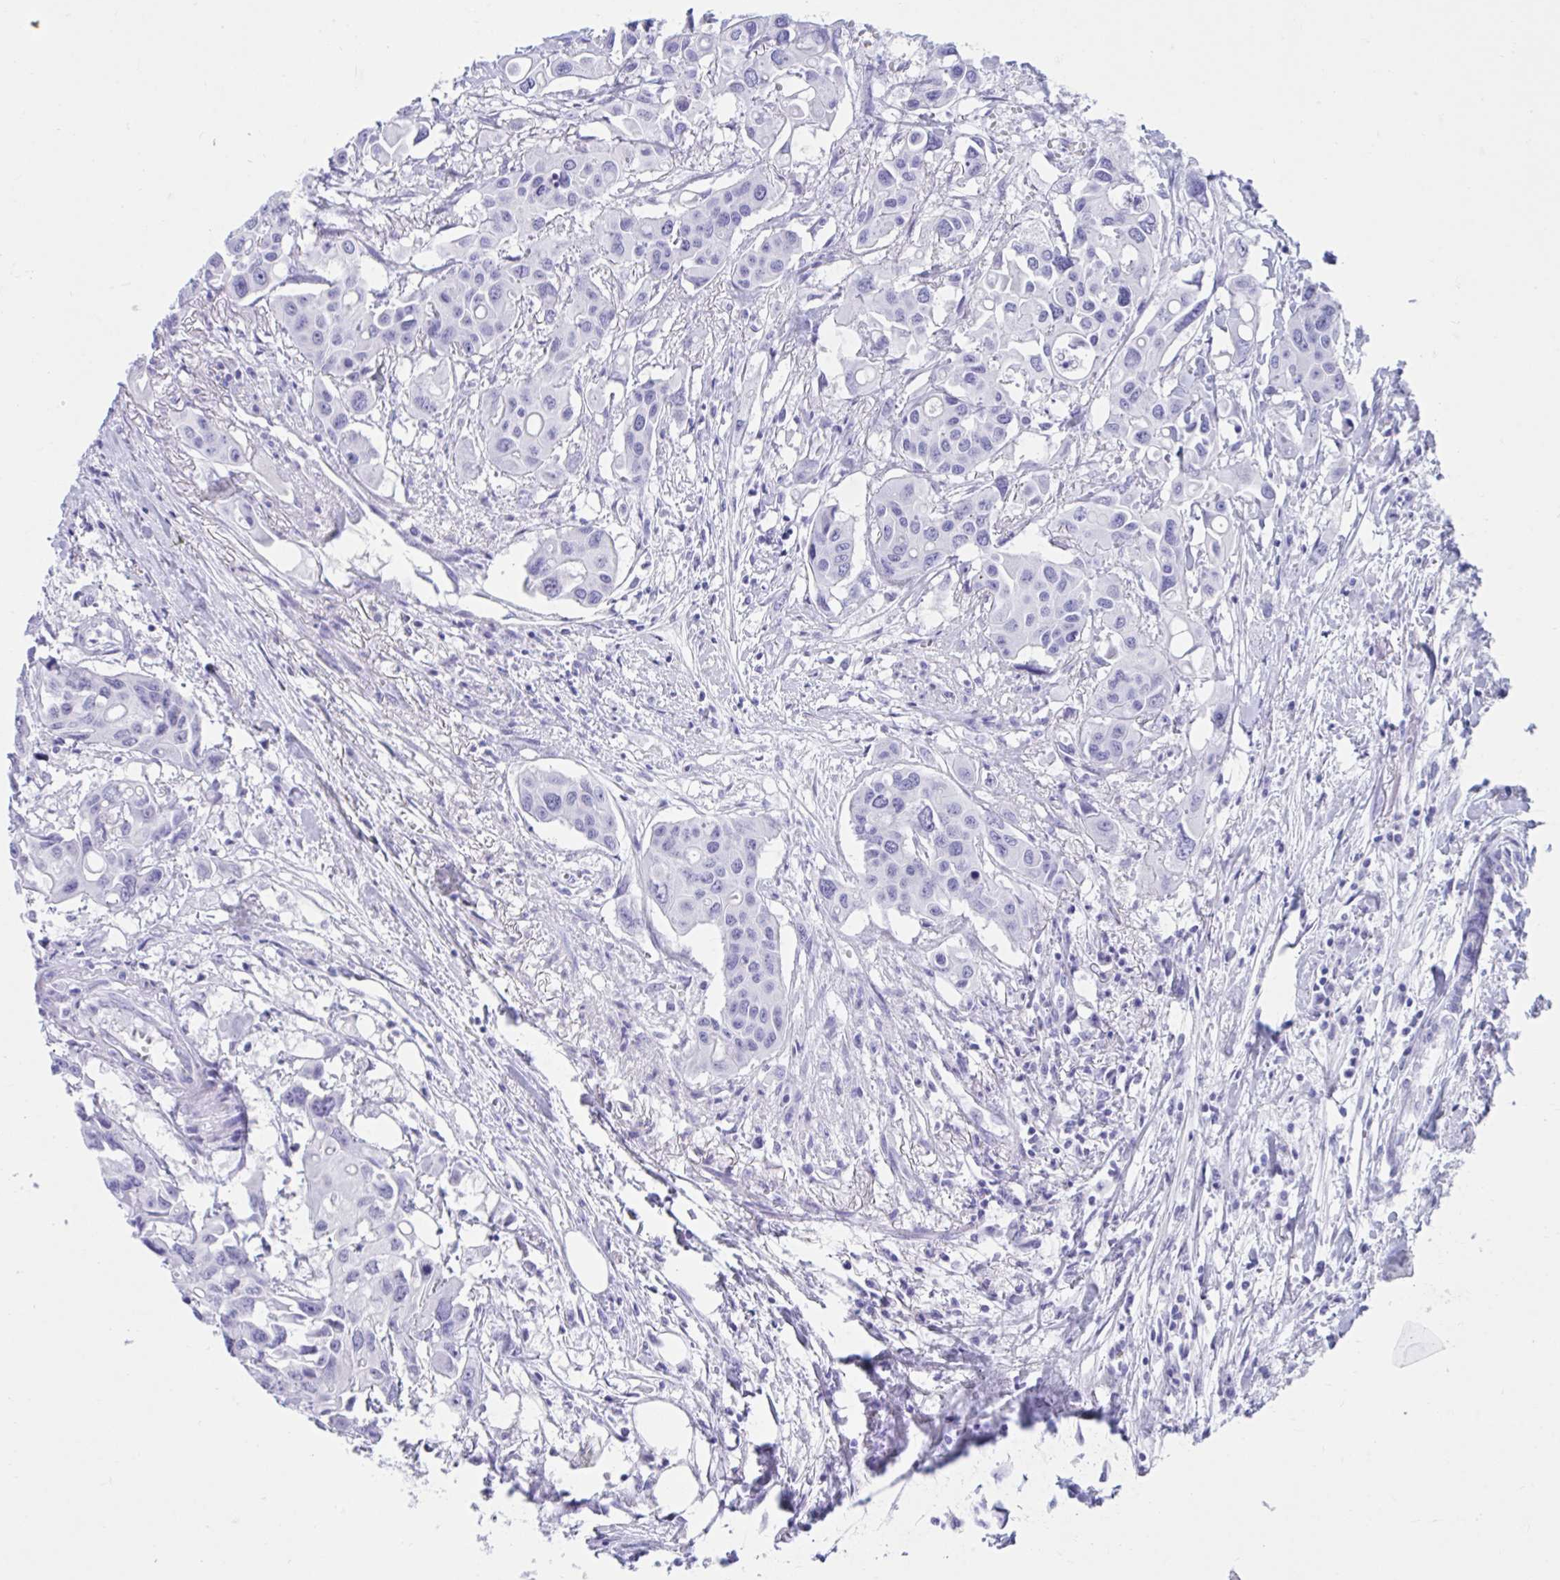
{"staining": {"intensity": "negative", "quantity": "none", "location": "none"}, "tissue": "colorectal cancer", "cell_type": "Tumor cells", "image_type": "cancer", "snomed": [{"axis": "morphology", "description": "Adenocarcinoma, NOS"}, {"axis": "topography", "description": "Colon"}], "caption": "The micrograph demonstrates no staining of tumor cells in colorectal adenocarcinoma. (Immunohistochemistry (ihc), brightfield microscopy, high magnification).", "gene": "TMEM35A", "patient": {"sex": "male", "age": 77}}